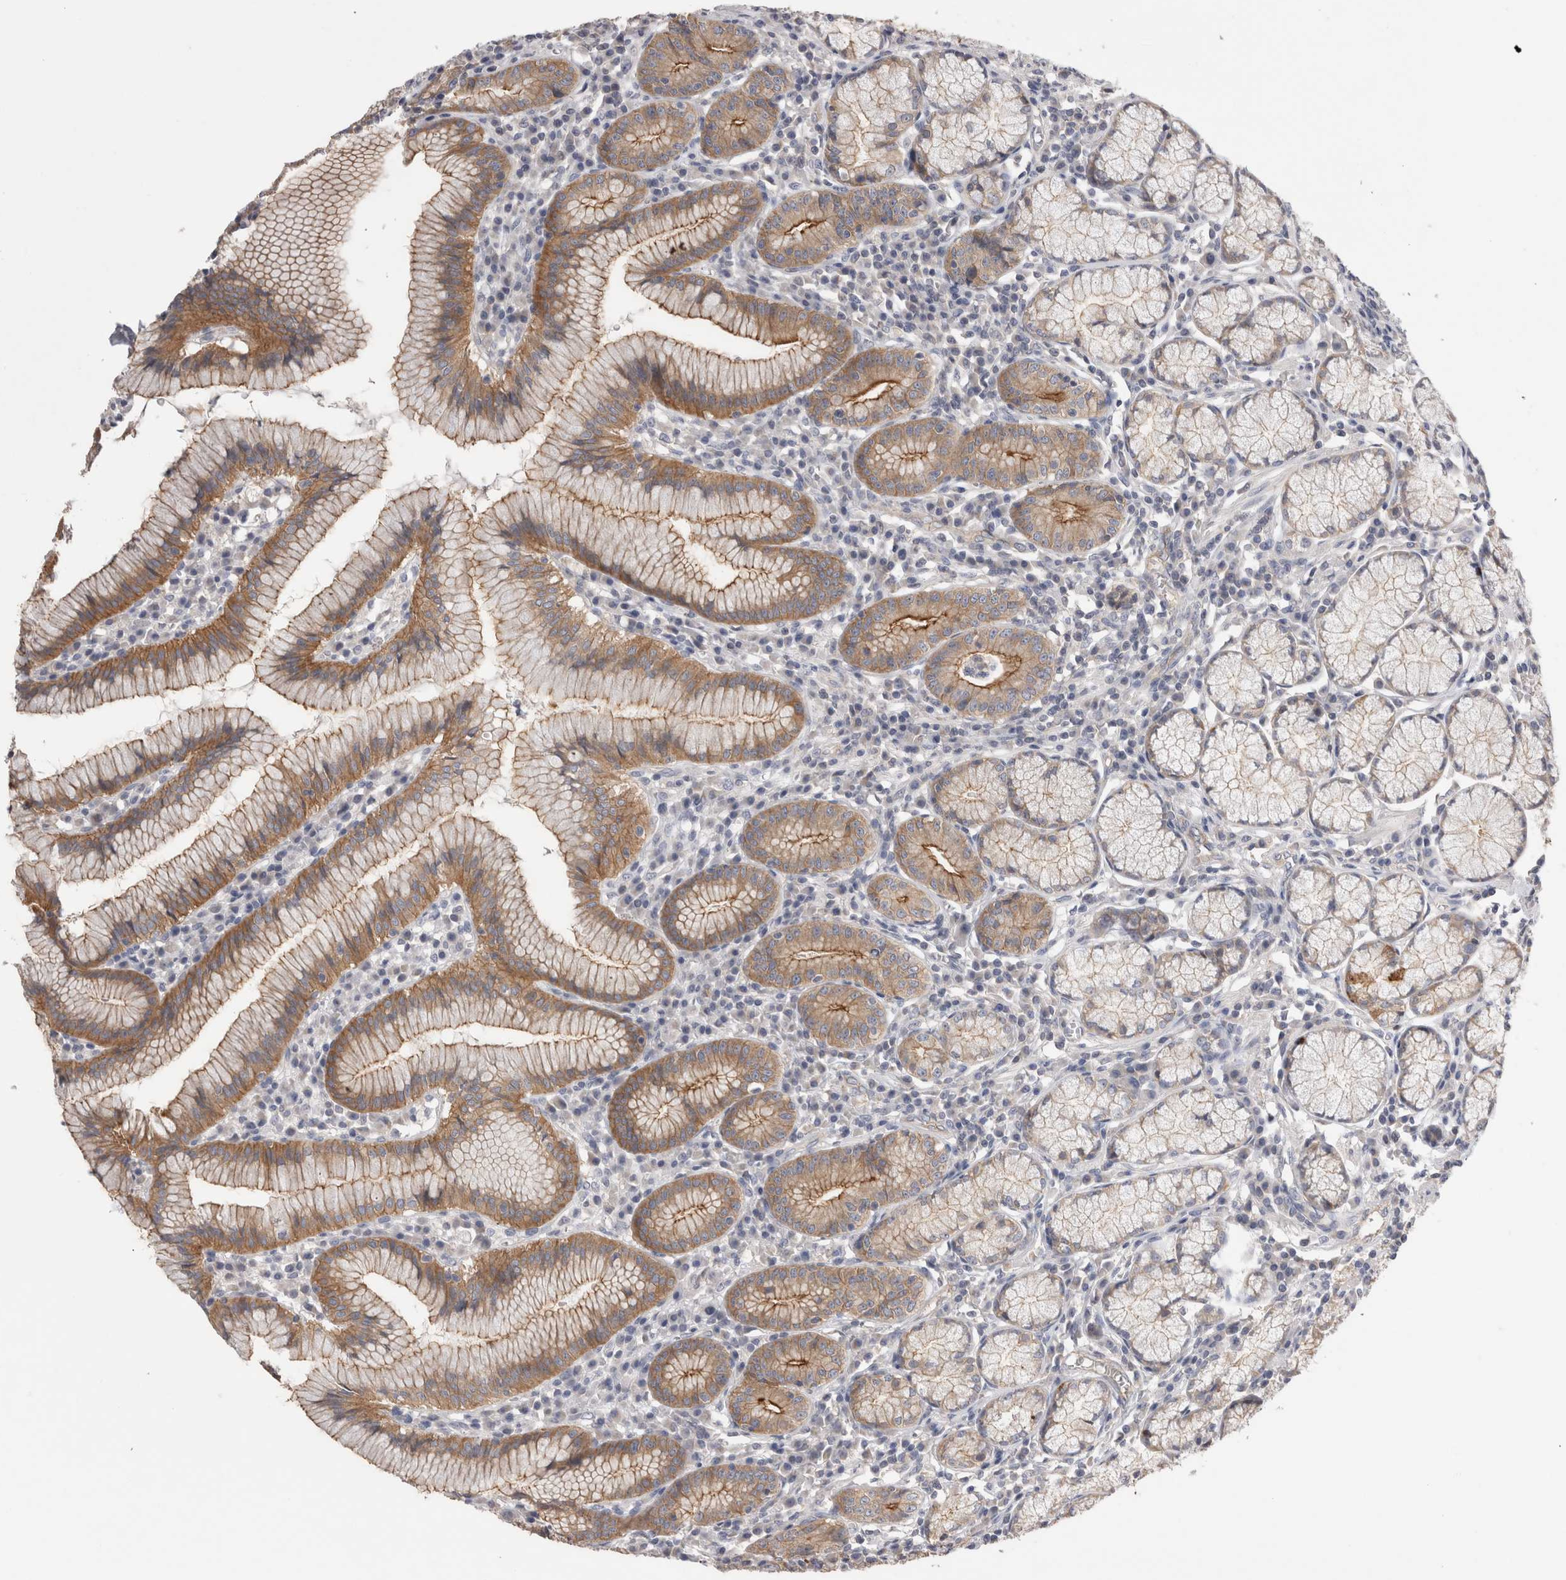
{"staining": {"intensity": "strong", "quantity": ">75%", "location": "cytoplasmic/membranous"}, "tissue": "stomach", "cell_type": "Glandular cells", "image_type": "normal", "snomed": [{"axis": "morphology", "description": "Normal tissue, NOS"}, {"axis": "topography", "description": "Stomach"}], "caption": "This is a photomicrograph of immunohistochemistry staining of normal stomach, which shows strong staining in the cytoplasmic/membranous of glandular cells.", "gene": "OTOR", "patient": {"sex": "male", "age": 55}}